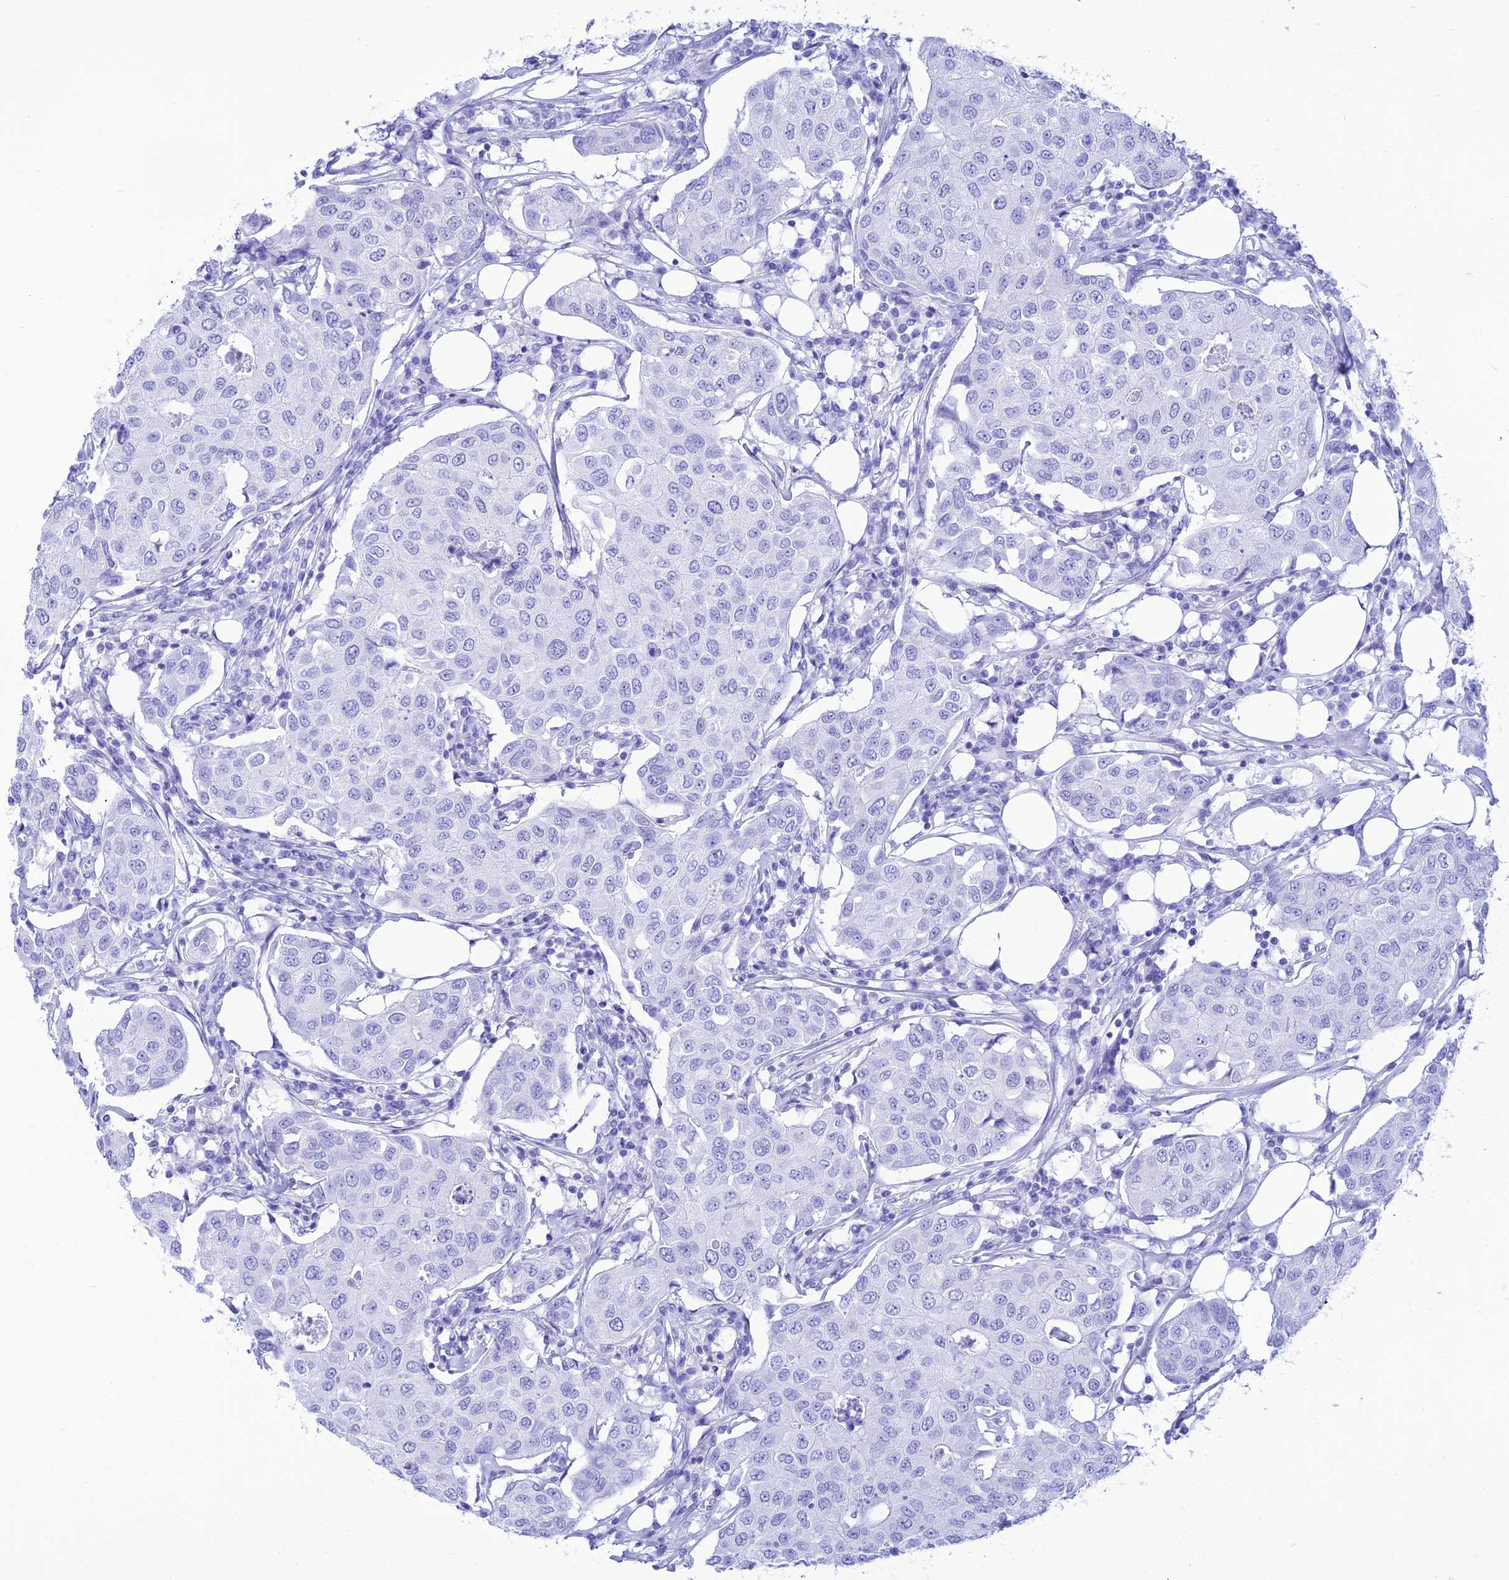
{"staining": {"intensity": "negative", "quantity": "none", "location": "none"}, "tissue": "breast cancer", "cell_type": "Tumor cells", "image_type": "cancer", "snomed": [{"axis": "morphology", "description": "Duct carcinoma"}, {"axis": "topography", "description": "Breast"}], "caption": "Human breast cancer (intraductal carcinoma) stained for a protein using IHC reveals no expression in tumor cells.", "gene": "PRNP", "patient": {"sex": "female", "age": 80}}